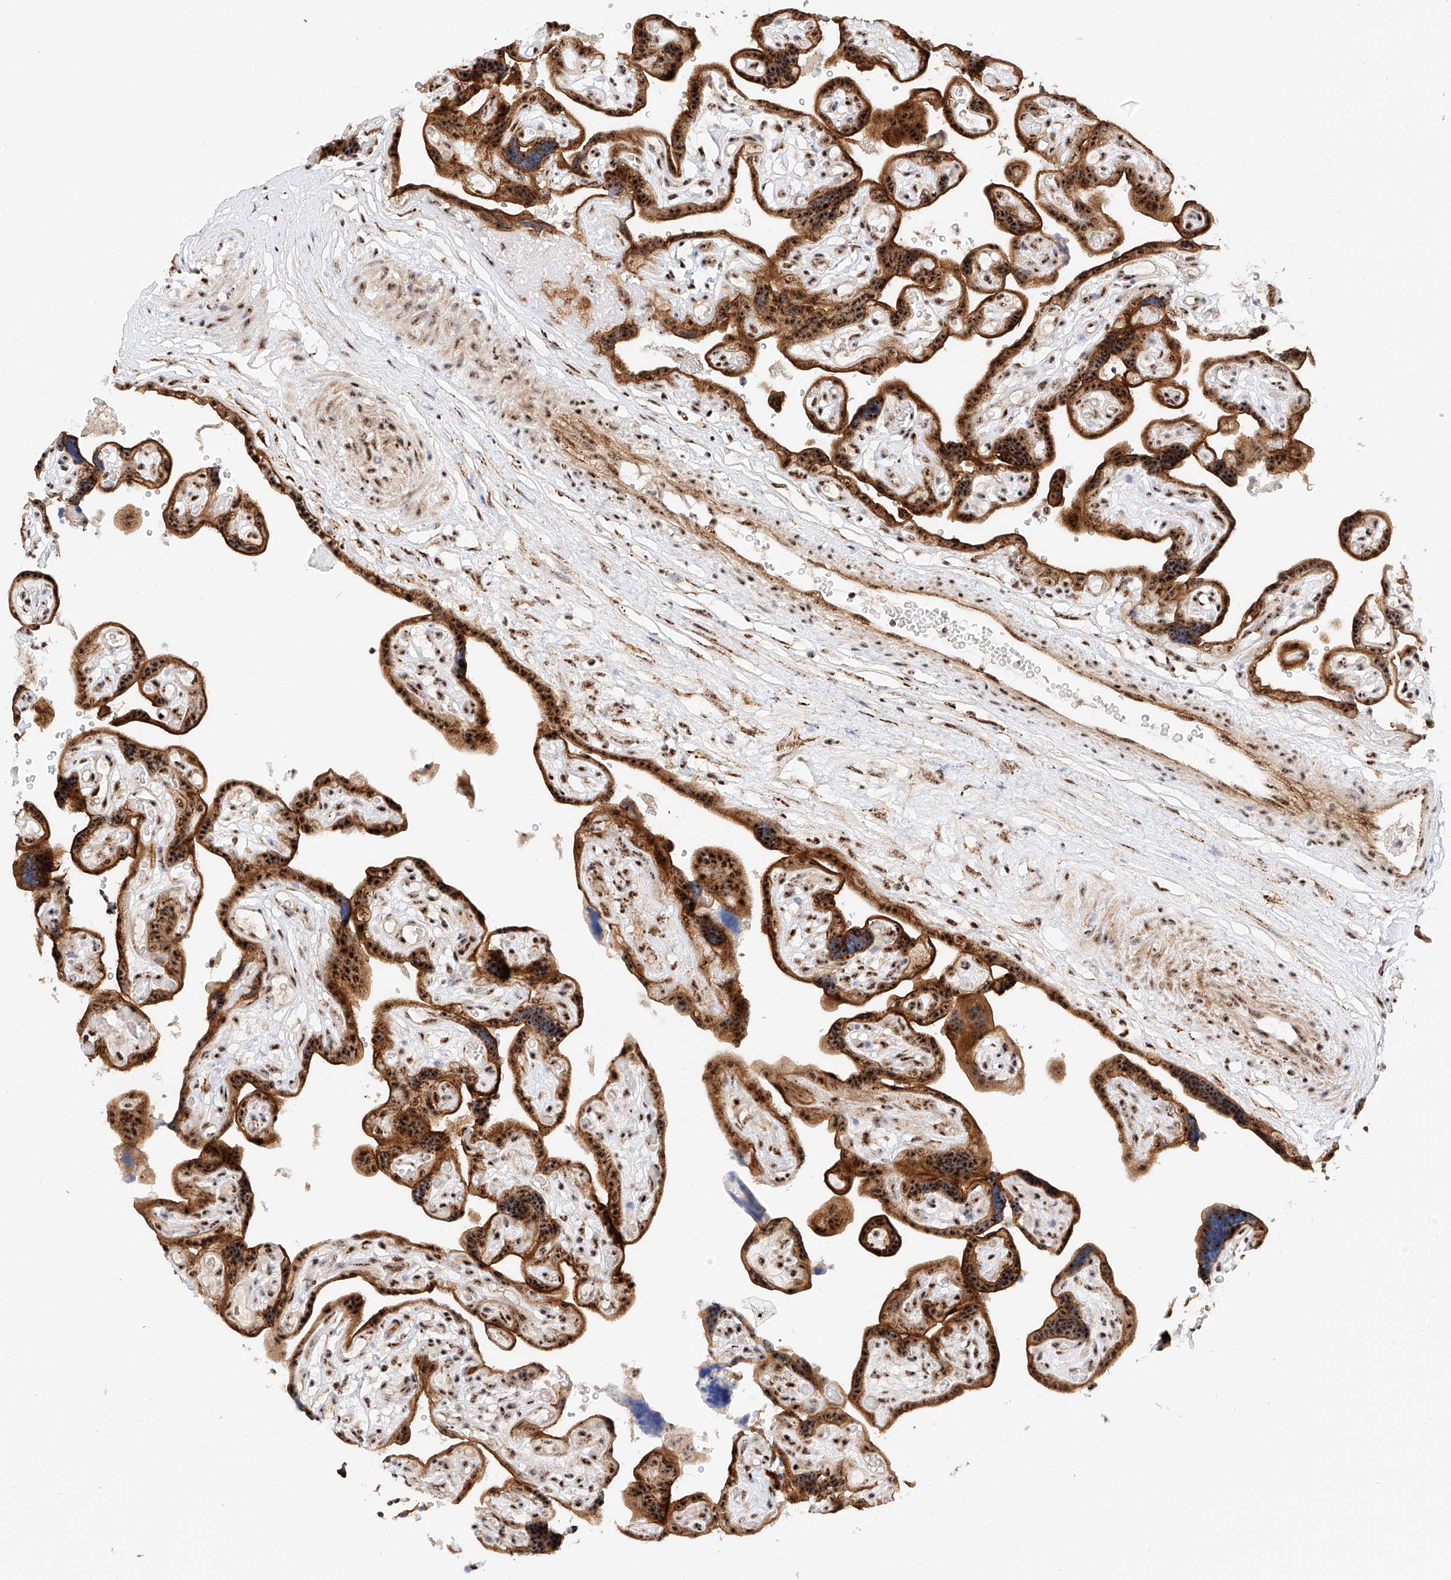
{"staining": {"intensity": "strong", "quantity": ">75%", "location": "cytoplasmic/membranous,nuclear"}, "tissue": "placenta", "cell_type": "Decidual cells", "image_type": "normal", "snomed": [{"axis": "morphology", "description": "Normal tissue, NOS"}, {"axis": "topography", "description": "Placenta"}], "caption": "Immunohistochemistry (IHC) staining of normal placenta, which exhibits high levels of strong cytoplasmic/membranous,nuclear expression in about >75% of decidual cells indicating strong cytoplasmic/membranous,nuclear protein staining. The staining was performed using DAB (3,3'-diaminobenzidine) (brown) for protein detection and nuclei were counterstained in hematoxylin (blue).", "gene": "ATXN7L2", "patient": {"sex": "female", "age": 30}}